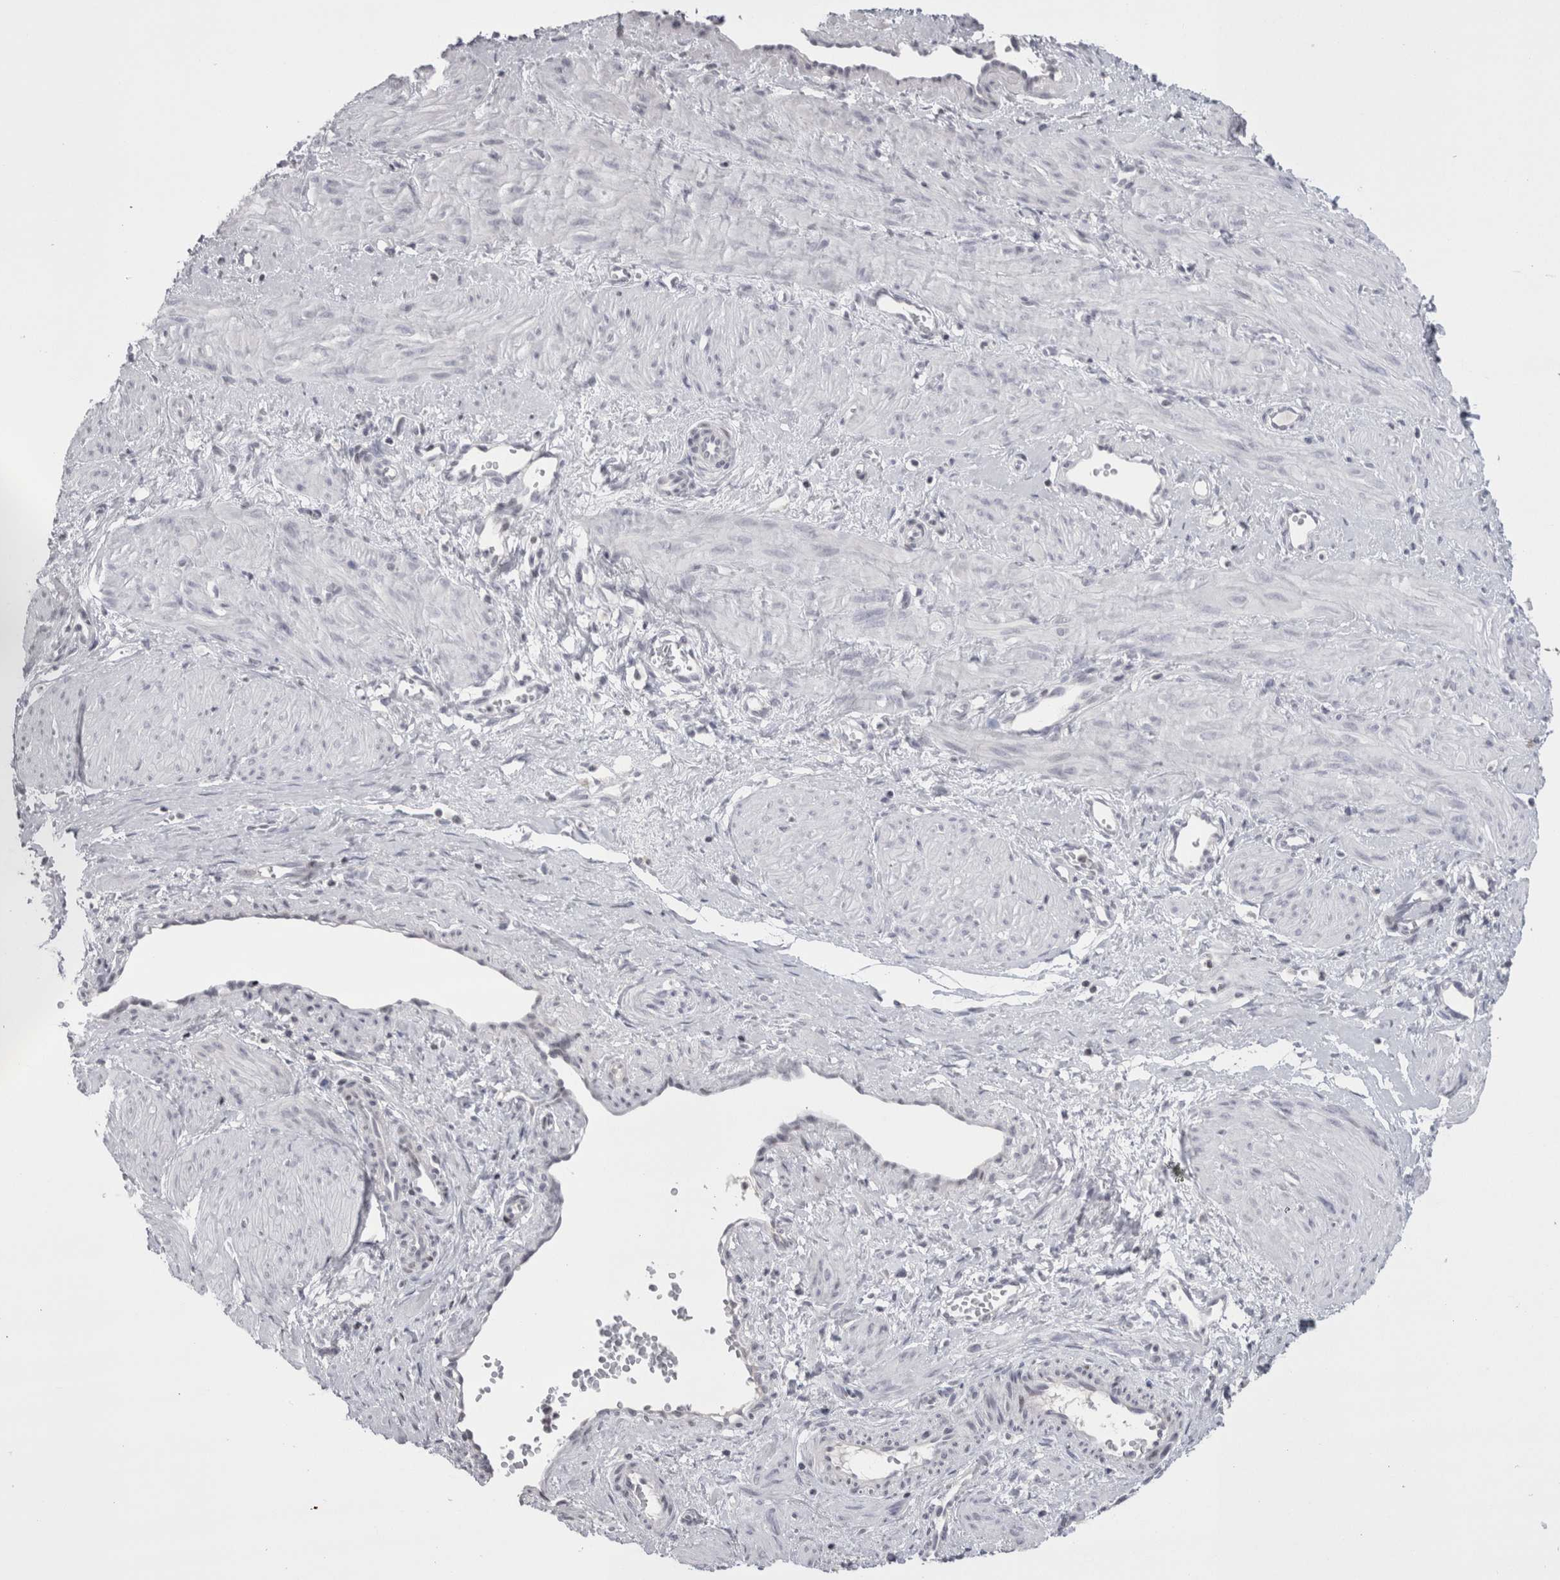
{"staining": {"intensity": "negative", "quantity": "none", "location": "none"}, "tissue": "smooth muscle", "cell_type": "Smooth muscle cells", "image_type": "normal", "snomed": [{"axis": "morphology", "description": "Normal tissue, NOS"}, {"axis": "topography", "description": "Endometrium"}], "caption": "Immunohistochemistry (IHC) histopathology image of normal smooth muscle stained for a protein (brown), which displays no expression in smooth muscle cells. The staining is performed using DAB (3,3'-diaminobenzidine) brown chromogen with nuclei counter-stained in using hematoxylin.", "gene": "FNDC8", "patient": {"sex": "female", "age": 33}}